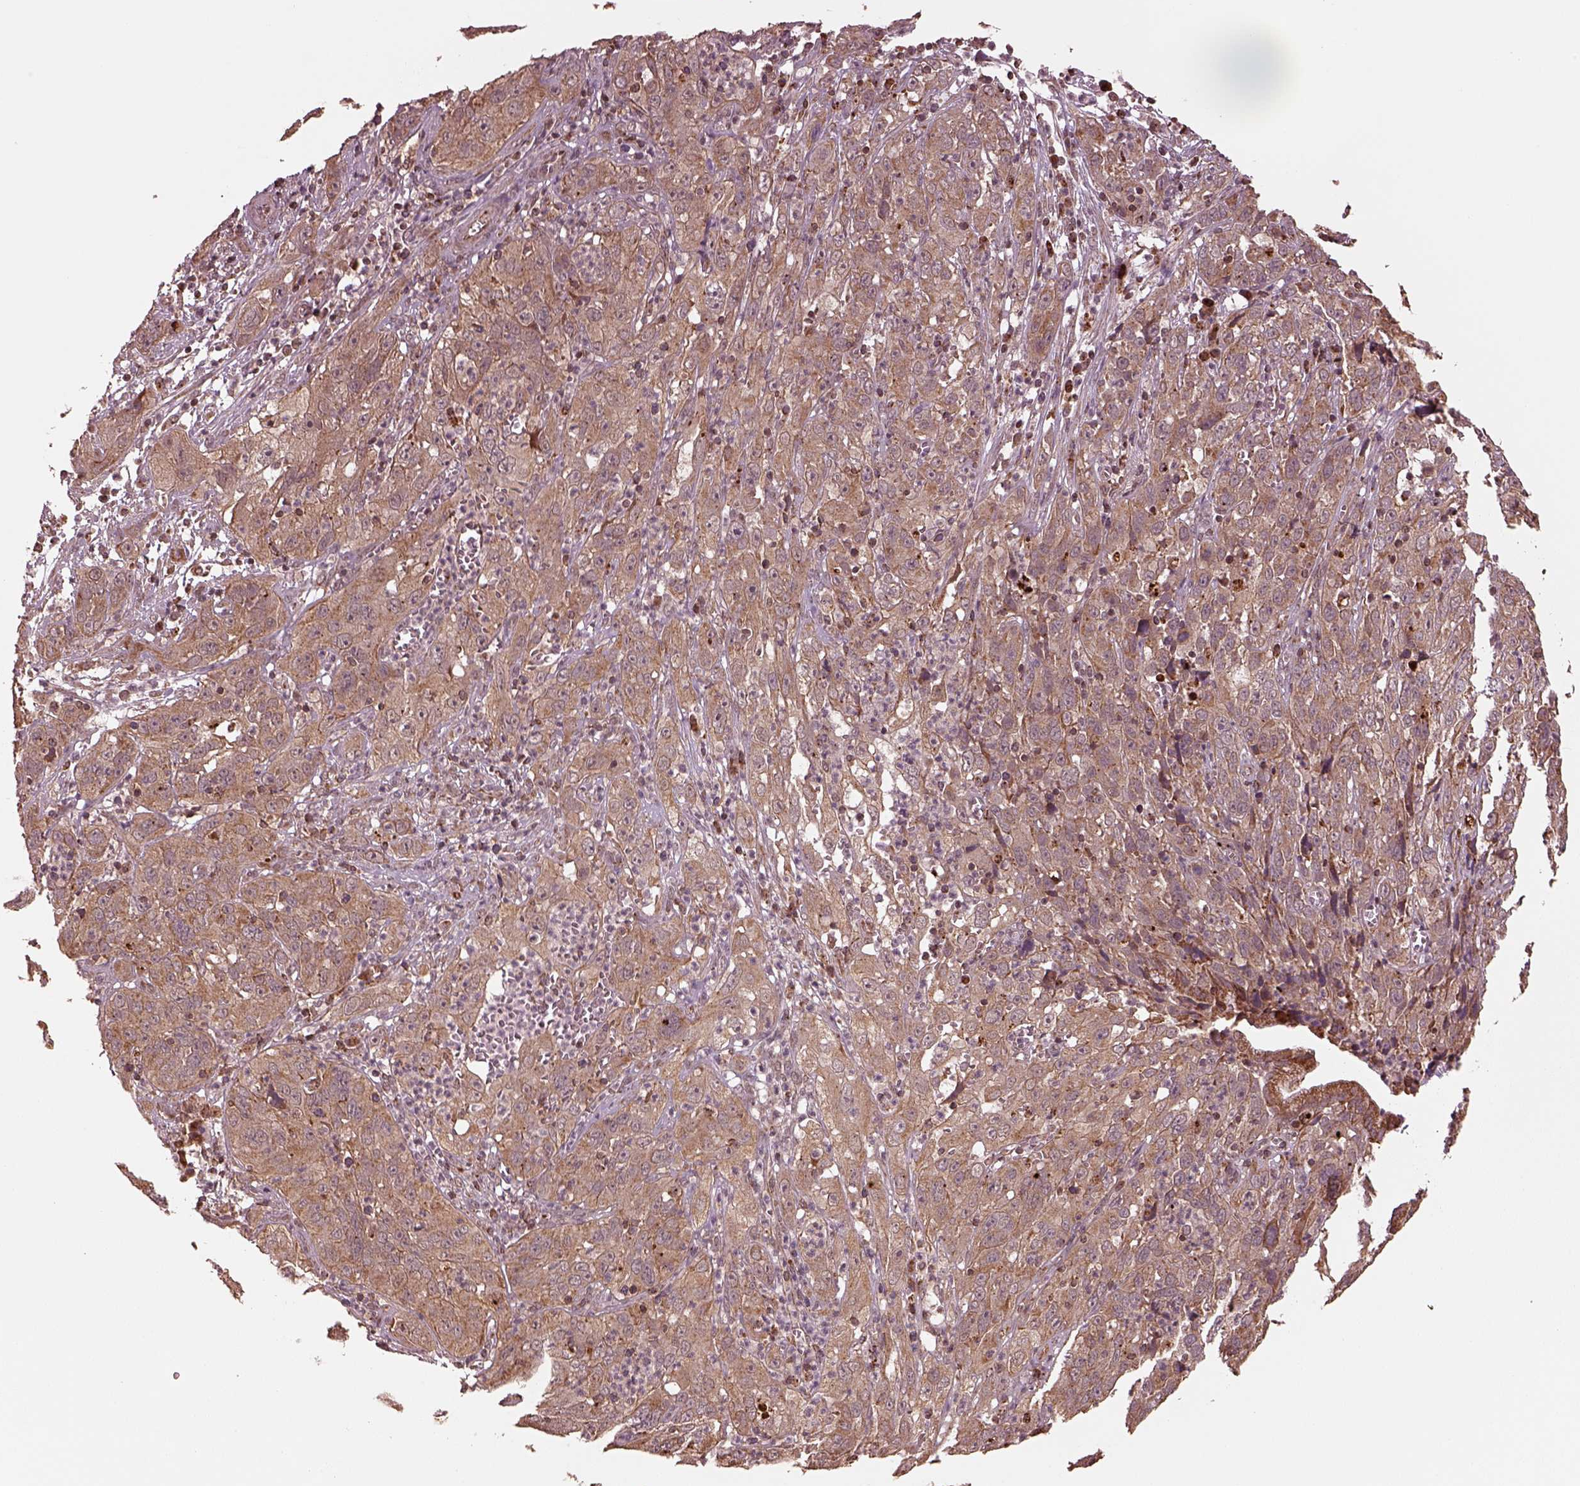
{"staining": {"intensity": "moderate", "quantity": ">75%", "location": "cytoplasmic/membranous"}, "tissue": "cervical cancer", "cell_type": "Tumor cells", "image_type": "cancer", "snomed": [{"axis": "morphology", "description": "Squamous cell carcinoma, NOS"}, {"axis": "topography", "description": "Cervix"}], "caption": "IHC of cervical squamous cell carcinoma exhibits medium levels of moderate cytoplasmic/membranous positivity in about >75% of tumor cells. The protein of interest is shown in brown color, while the nuclei are stained blue.", "gene": "SEL1L3", "patient": {"sex": "female", "age": 32}}